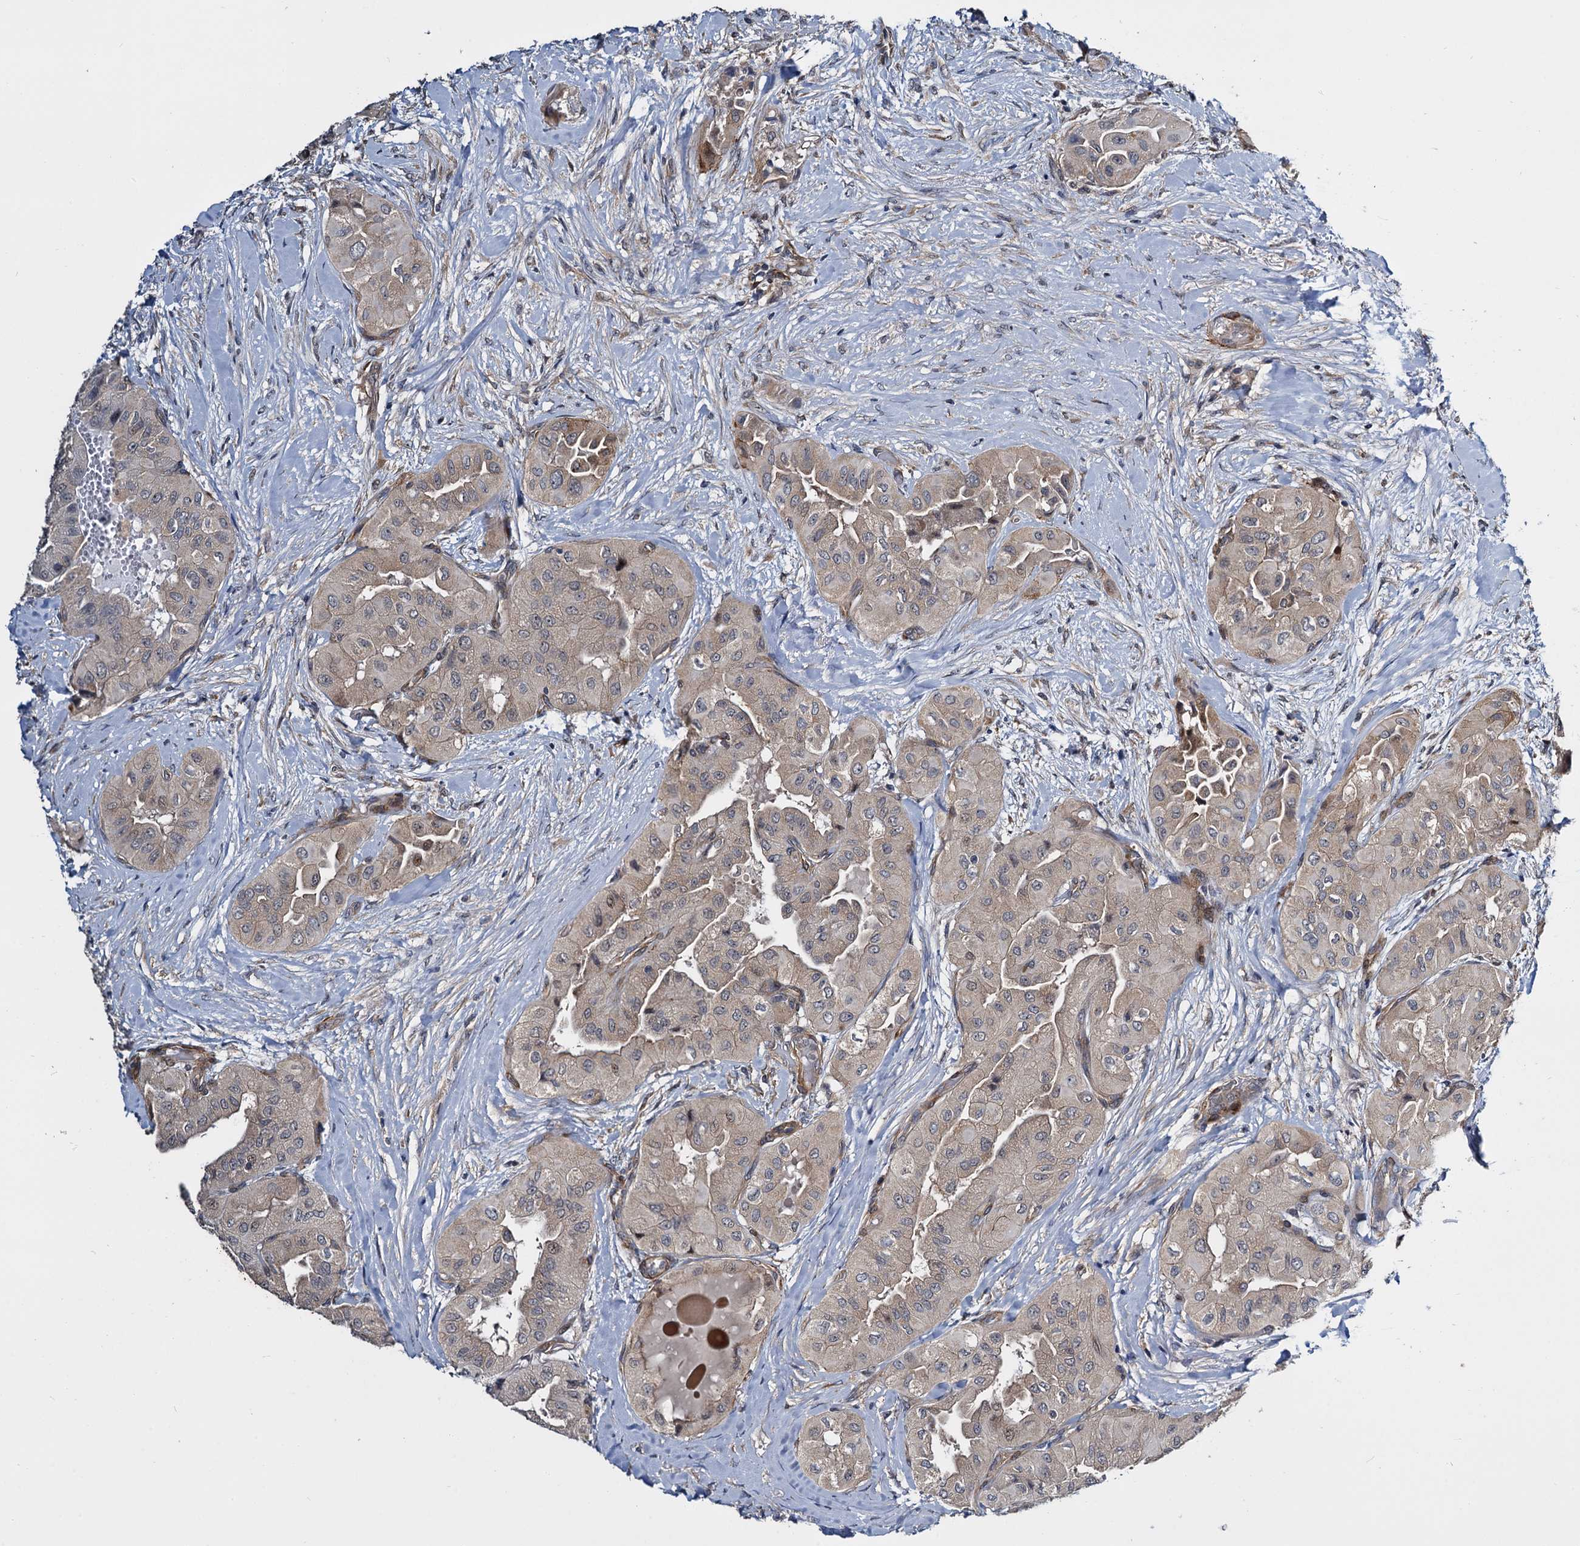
{"staining": {"intensity": "weak", "quantity": ">75%", "location": "cytoplasmic/membranous"}, "tissue": "thyroid cancer", "cell_type": "Tumor cells", "image_type": "cancer", "snomed": [{"axis": "morphology", "description": "Papillary adenocarcinoma, NOS"}, {"axis": "topography", "description": "Thyroid gland"}], "caption": "DAB (3,3'-diaminobenzidine) immunohistochemical staining of human papillary adenocarcinoma (thyroid) reveals weak cytoplasmic/membranous protein staining in approximately >75% of tumor cells. (Brightfield microscopy of DAB IHC at high magnification).", "gene": "ARHGAP42", "patient": {"sex": "female", "age": 59}}